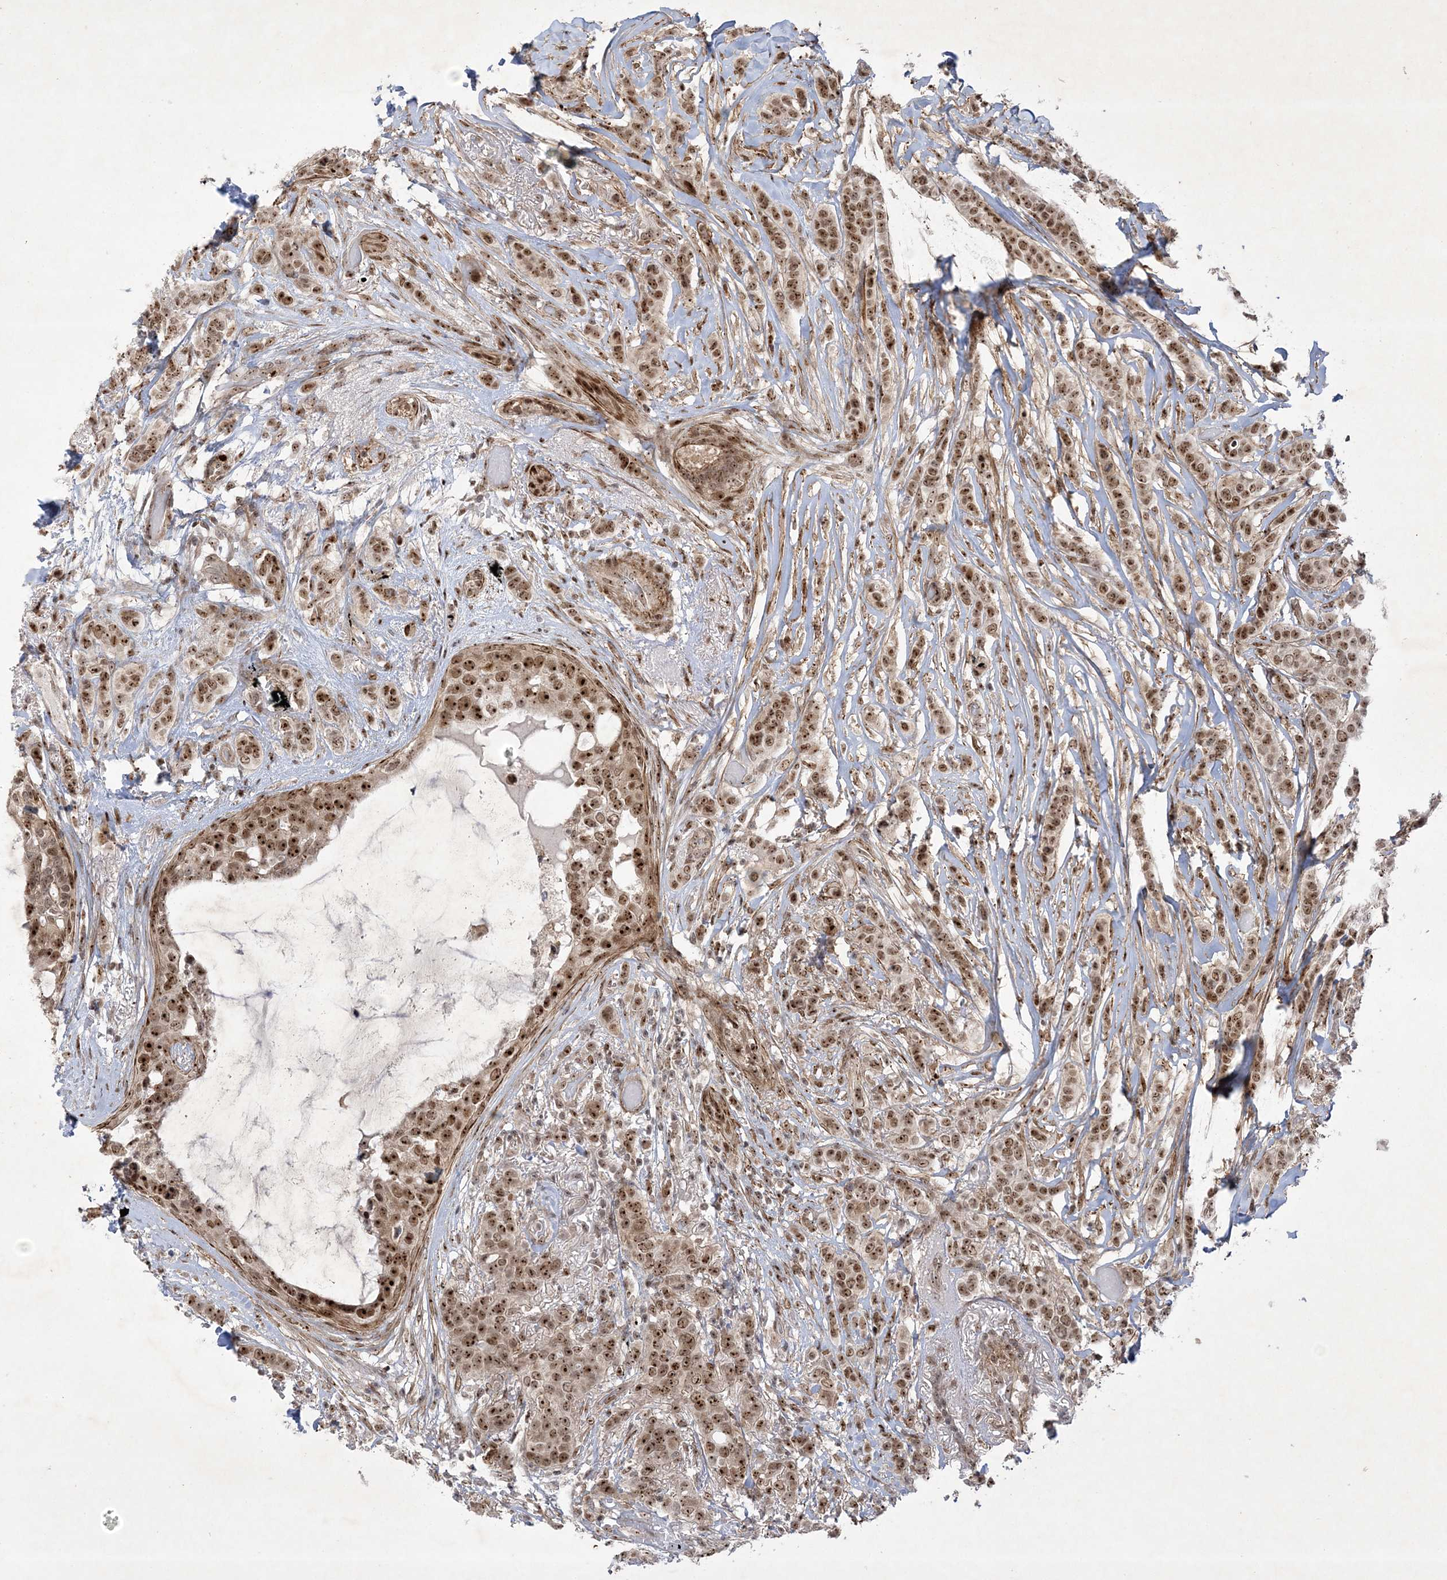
{"staining": {"intensity": "moderate", "quantity": ">75%", "location": "nuclear"}, "tissue": "breast cancer", "cell_type": "Tumor cells", "image_type": "cancer", "snomed": [{"axis": "morphology", "description": "Lobular carcinoma"}, {"axis": "topography", "description": "Breast"}], "caption": "Breast lobular carcinoma stained for a protein (brown) reveals moderate nuclear positive positivity in approximately >75% of tumor cells.", "gene": "NPM3", "patient": {"sex": "female", "age": 51}}